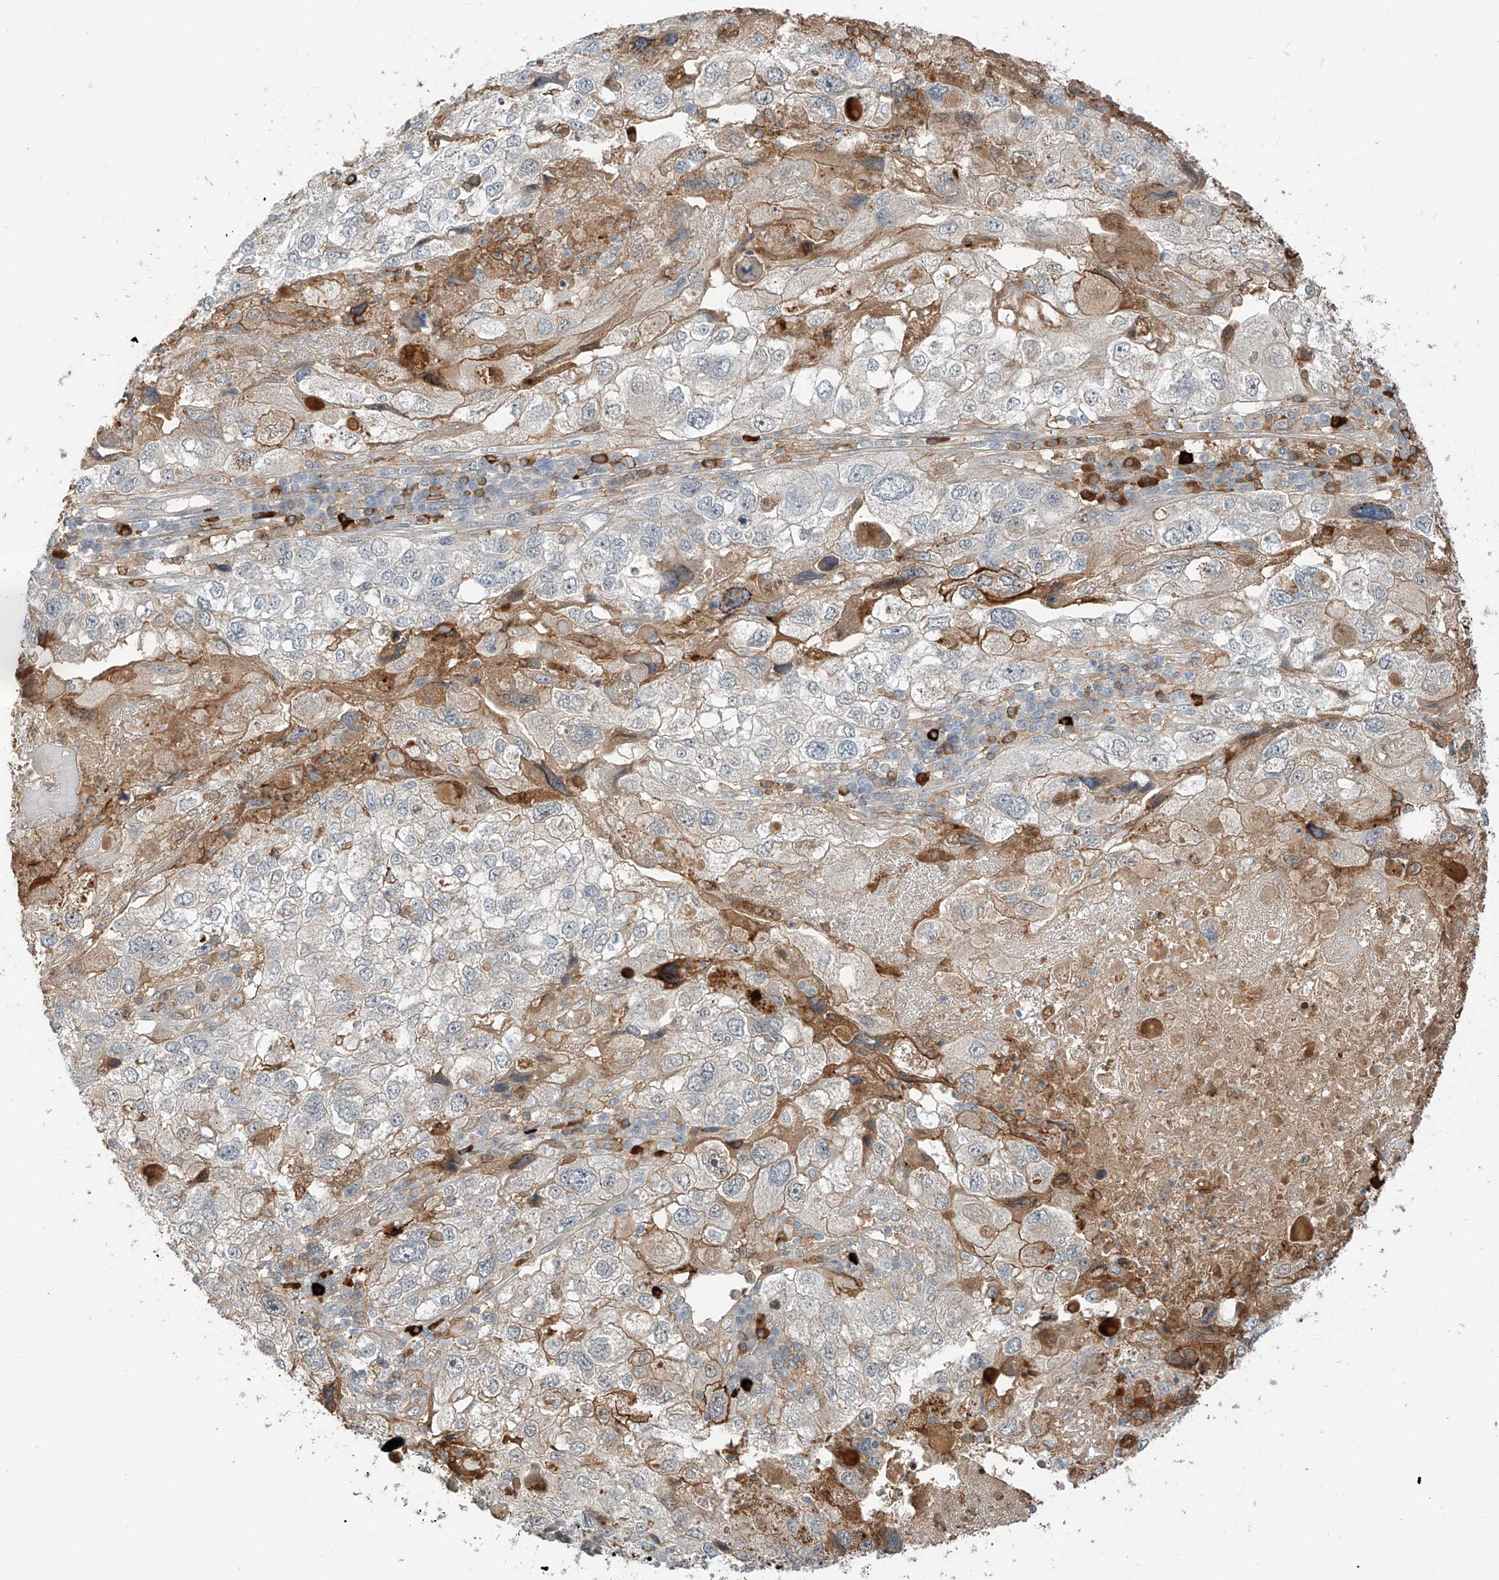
{"staining": {"intensity": "moderate", "quantity": "<25%", "location": "cytoplasmic/membranous"}, "tissue": "endometrial cancer", "cell_type": "Tumor cells", "image_type": "cancer", "snomed": [{"axis": "morphology", "description": "Adenocarcinoma, NOS"}, {"axis": "topography", "description": "Endometrium"}], "caption": "An immunohistochemistry image of neoplastic tissue is shown. Protein staining in brown shows moderate cytoplasmic/membranous positivity in endometrial cancer (adenocarcinoma) within tumor cells. Nuclei are stained in blue.", "gene": "CEP162", "patient": {"sex": "female", "age": 49}}